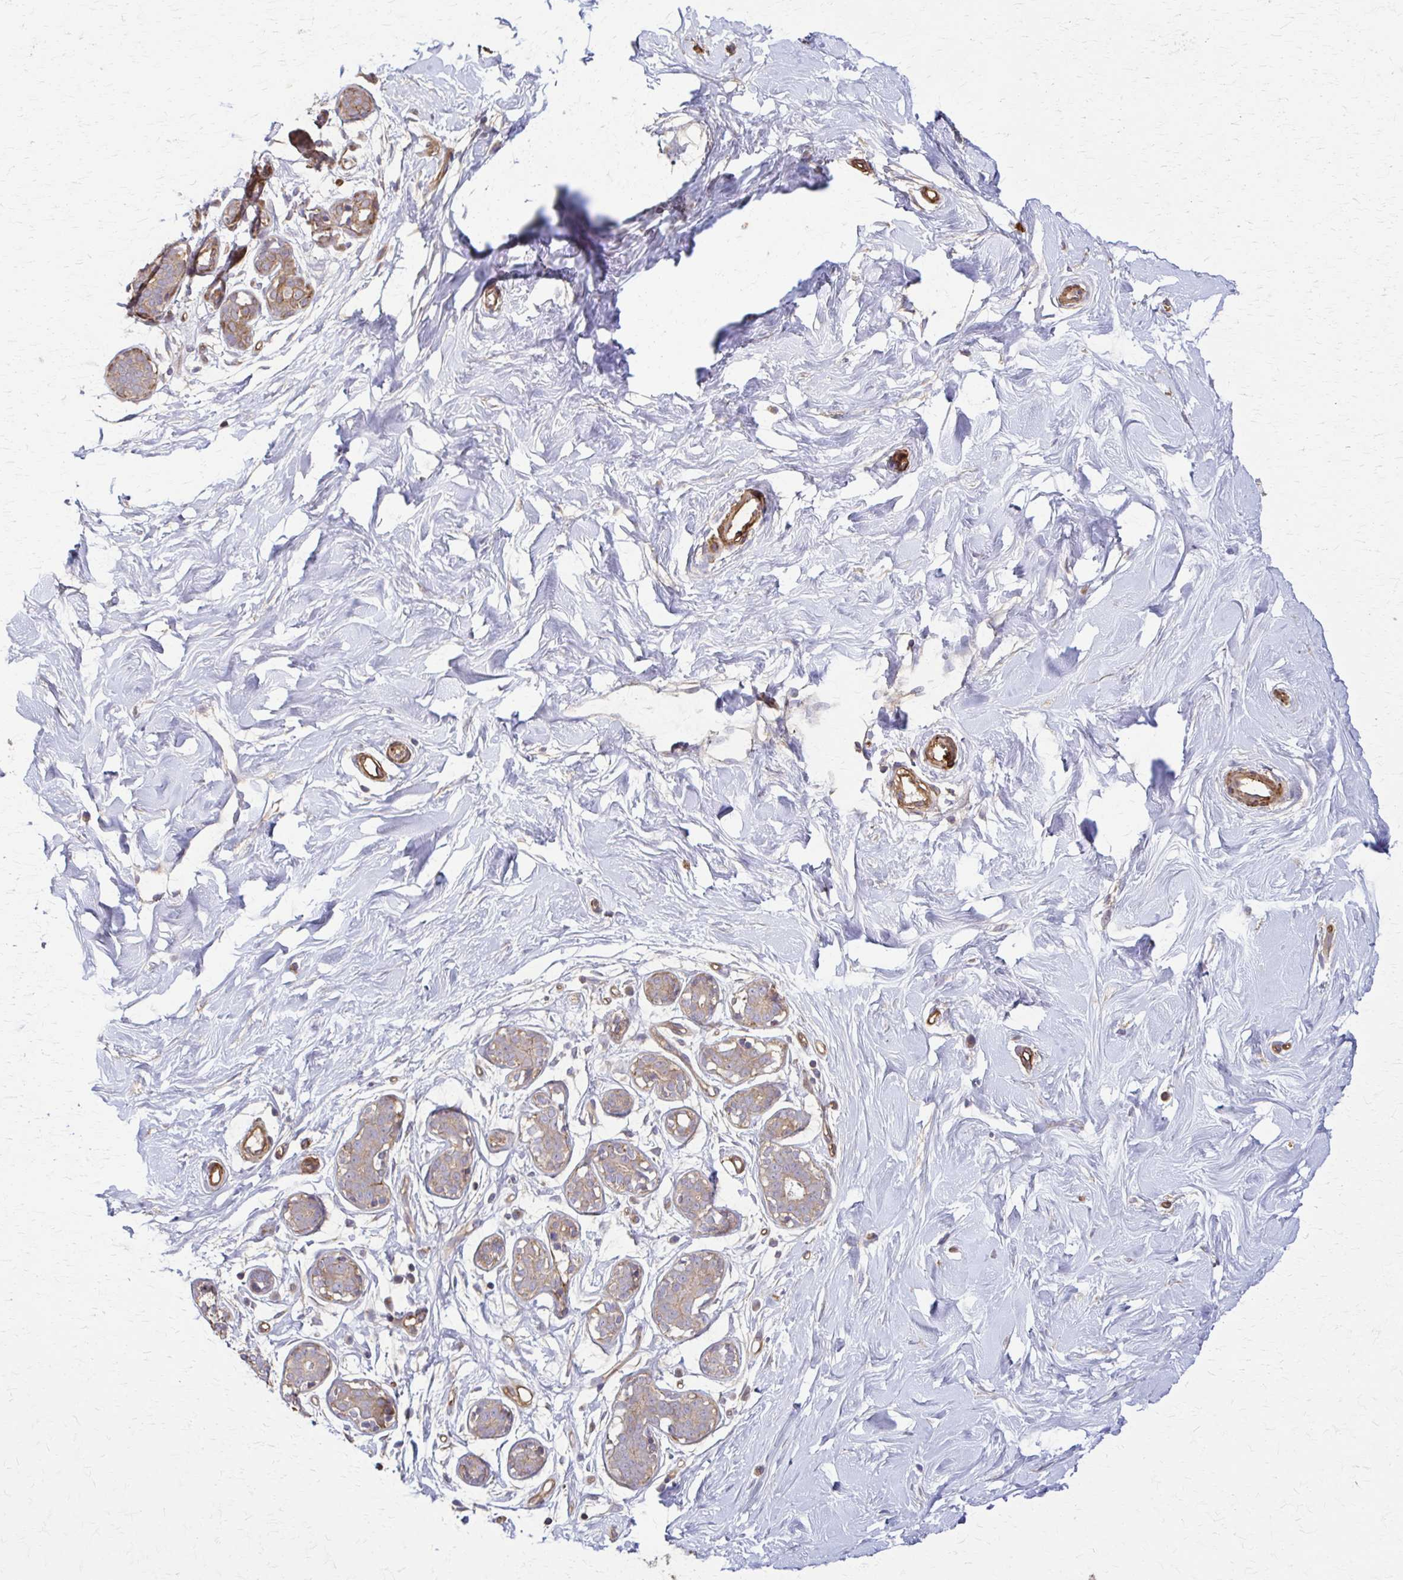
{"staining": {"intensity": "negative", "quantity": "none", "location": "none"}, "tissue": "breast", "cell_type": "Adipocytes", "image_type": "normal", "snomed": [{"axis": "morphology", "description": "Normal tissue, NOS"}, {"axis": "topography", "description": "Breast"}], "caption": "DAB immunohistochemical staining of benign breast exhibits no significant positivity in adipocytes.", "gene": "DSP", "patient": {"sex": "female", "age": 27}}